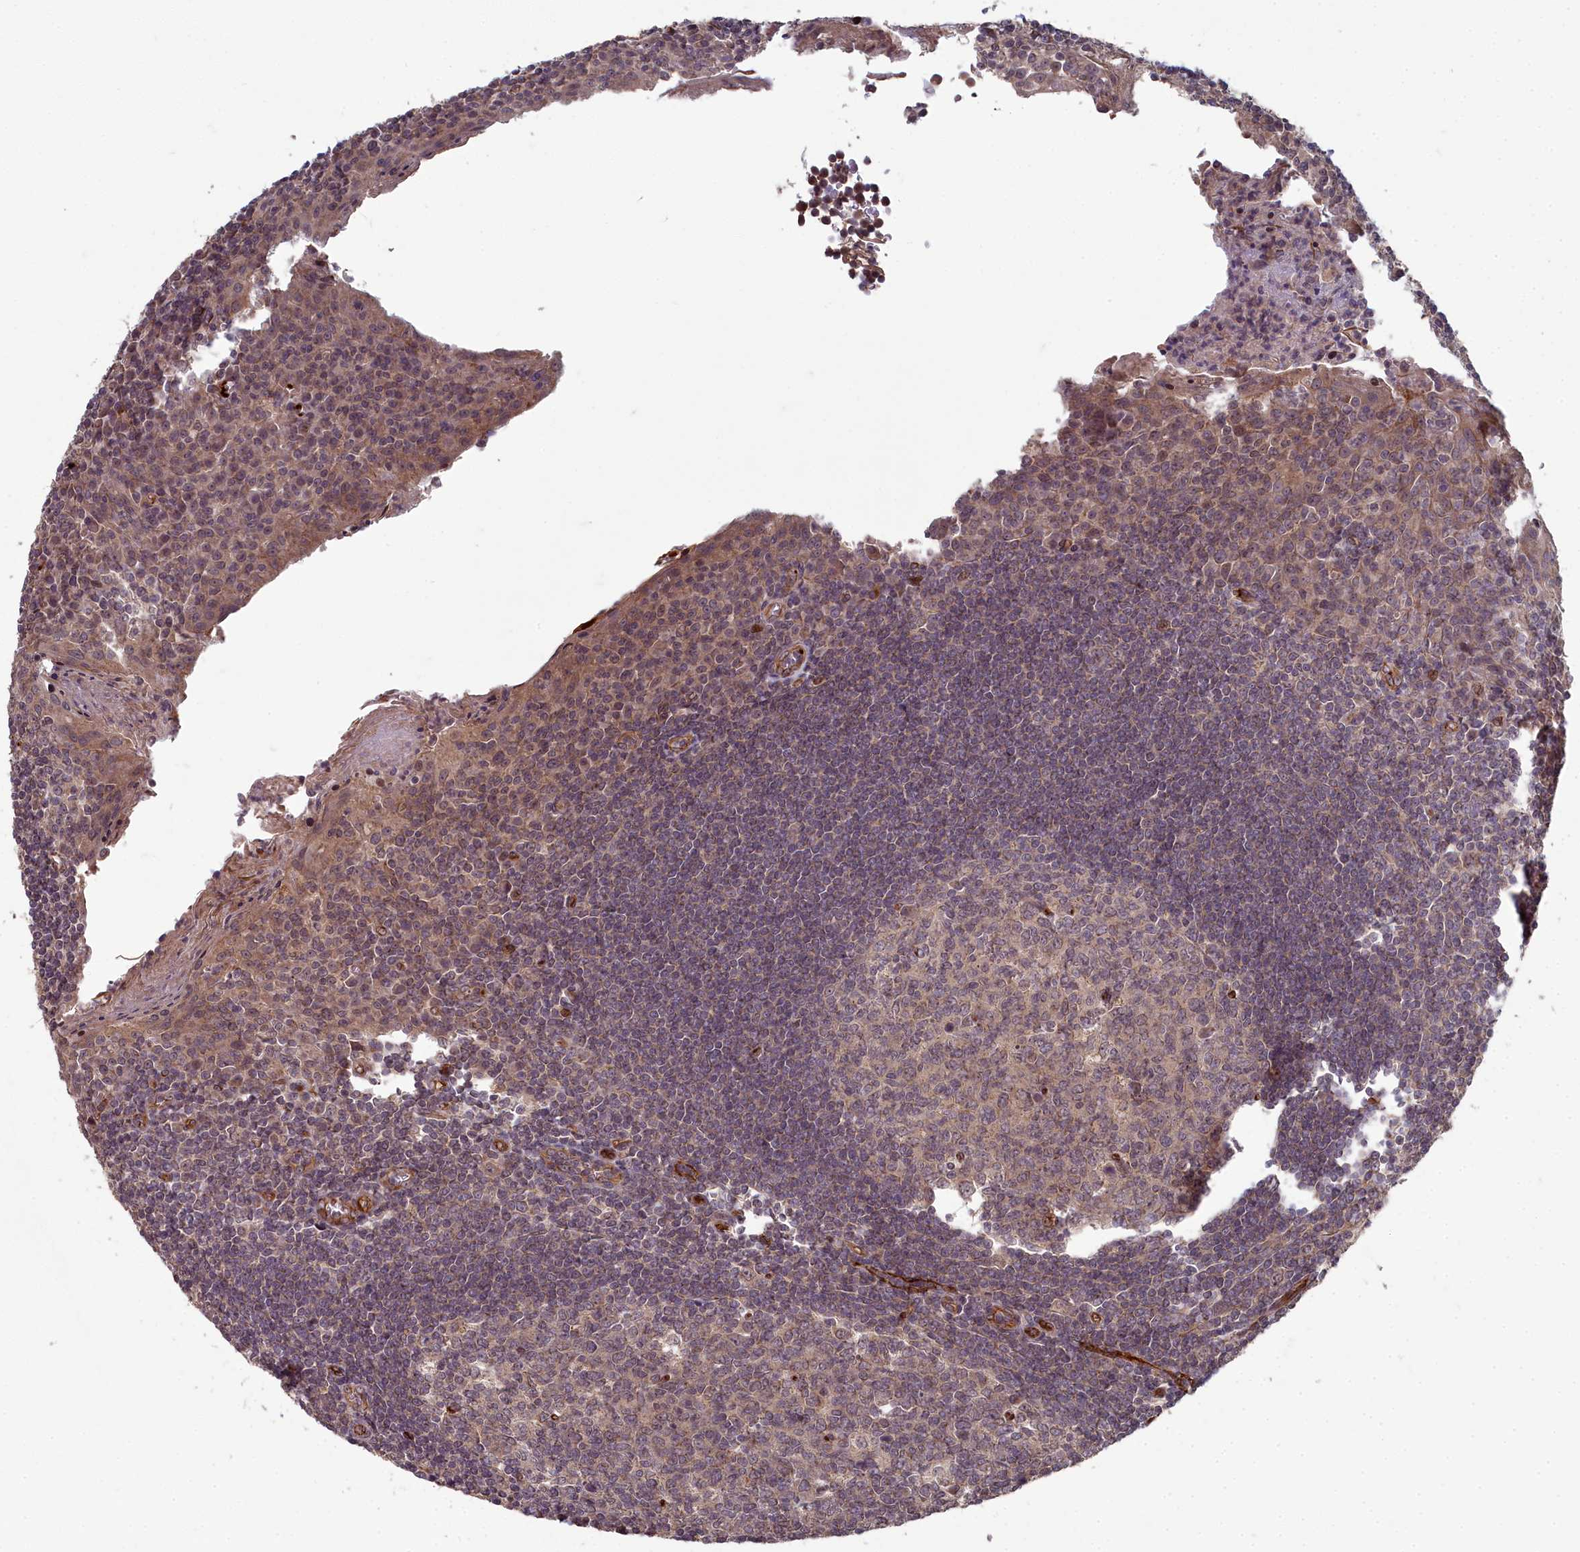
{"staining": {"intensity": "weak", "quantity": ">75%", "location": "cytoplasmic/membranous"}, "tissue": "tonsil", "cell_type": "Germinal center cells", "image_type": "normal", "snomed": [{"axis": "morphology", "description": "Normal tissue, NOS"}, {"axis": "topography", "description": "Tonsil"}], "caption": "Immunohistochemical staining of normal human tonsil exhibits weak cytoplasmic/membranous protein expression in approximately >75% of germinal center cells.", "gene": "TSPYL4", "patient": {"sex": "male", "age": 27}}